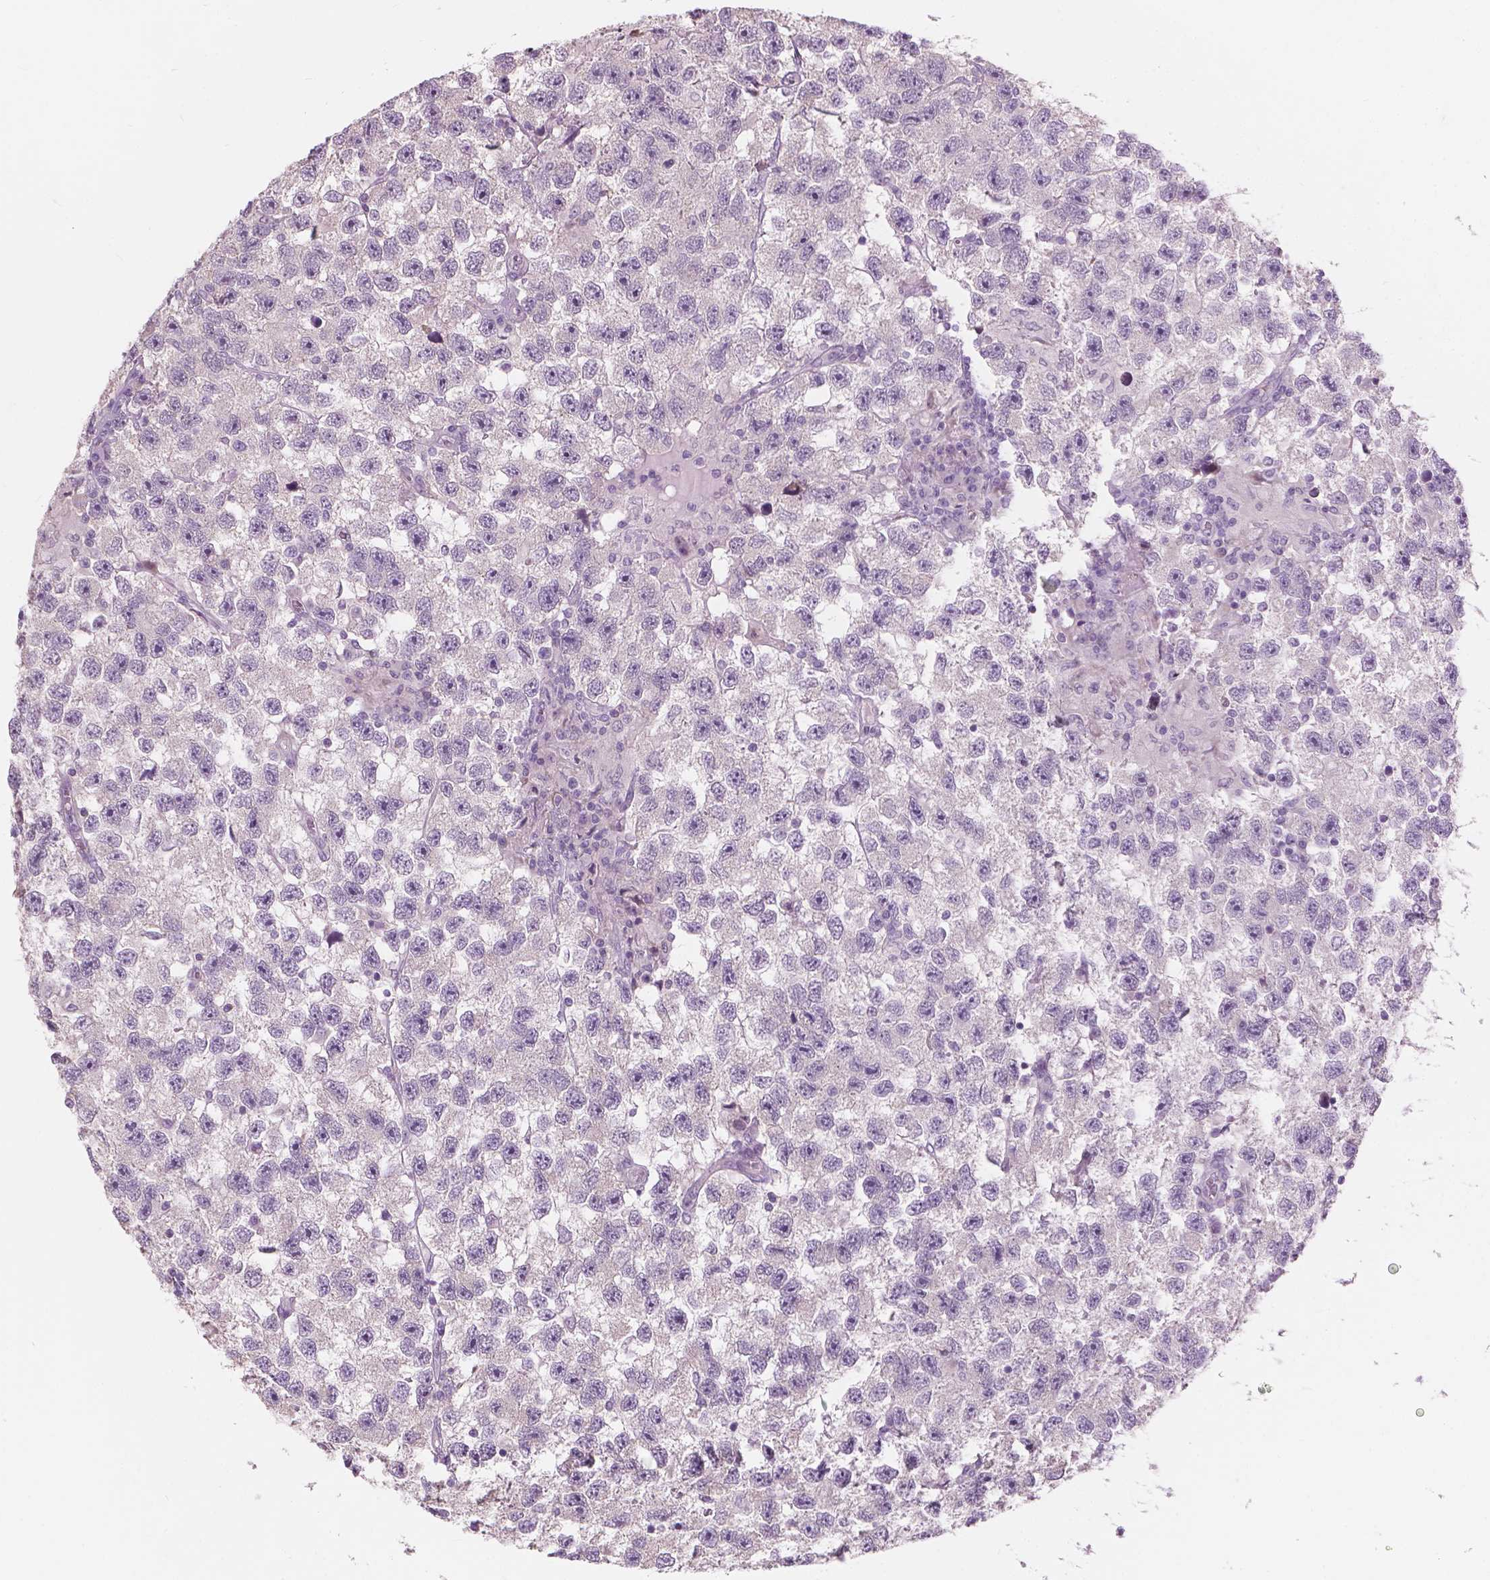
{"staining": {"intensity": "negative", "quantity": "none", "location": "none"}, "tissue": "testis cancer", "cell_type": "Tumor cells", "image_type": "cancer", "snomed": [{"axis": "morphology", "description": "Seminoma, NOS"}, {"axis": "topography", "description": "Testis"}], "caption": "High magnification brightfield microscopy of seminoma (testis) stained with DAB (3,3'-diaminobenzidine) (brown) and counterstained with hematoxylin (blue): tumor cells show no significant expression.", "gene": "CFAP126", "patient": {"sex": "male", "age": 26}}